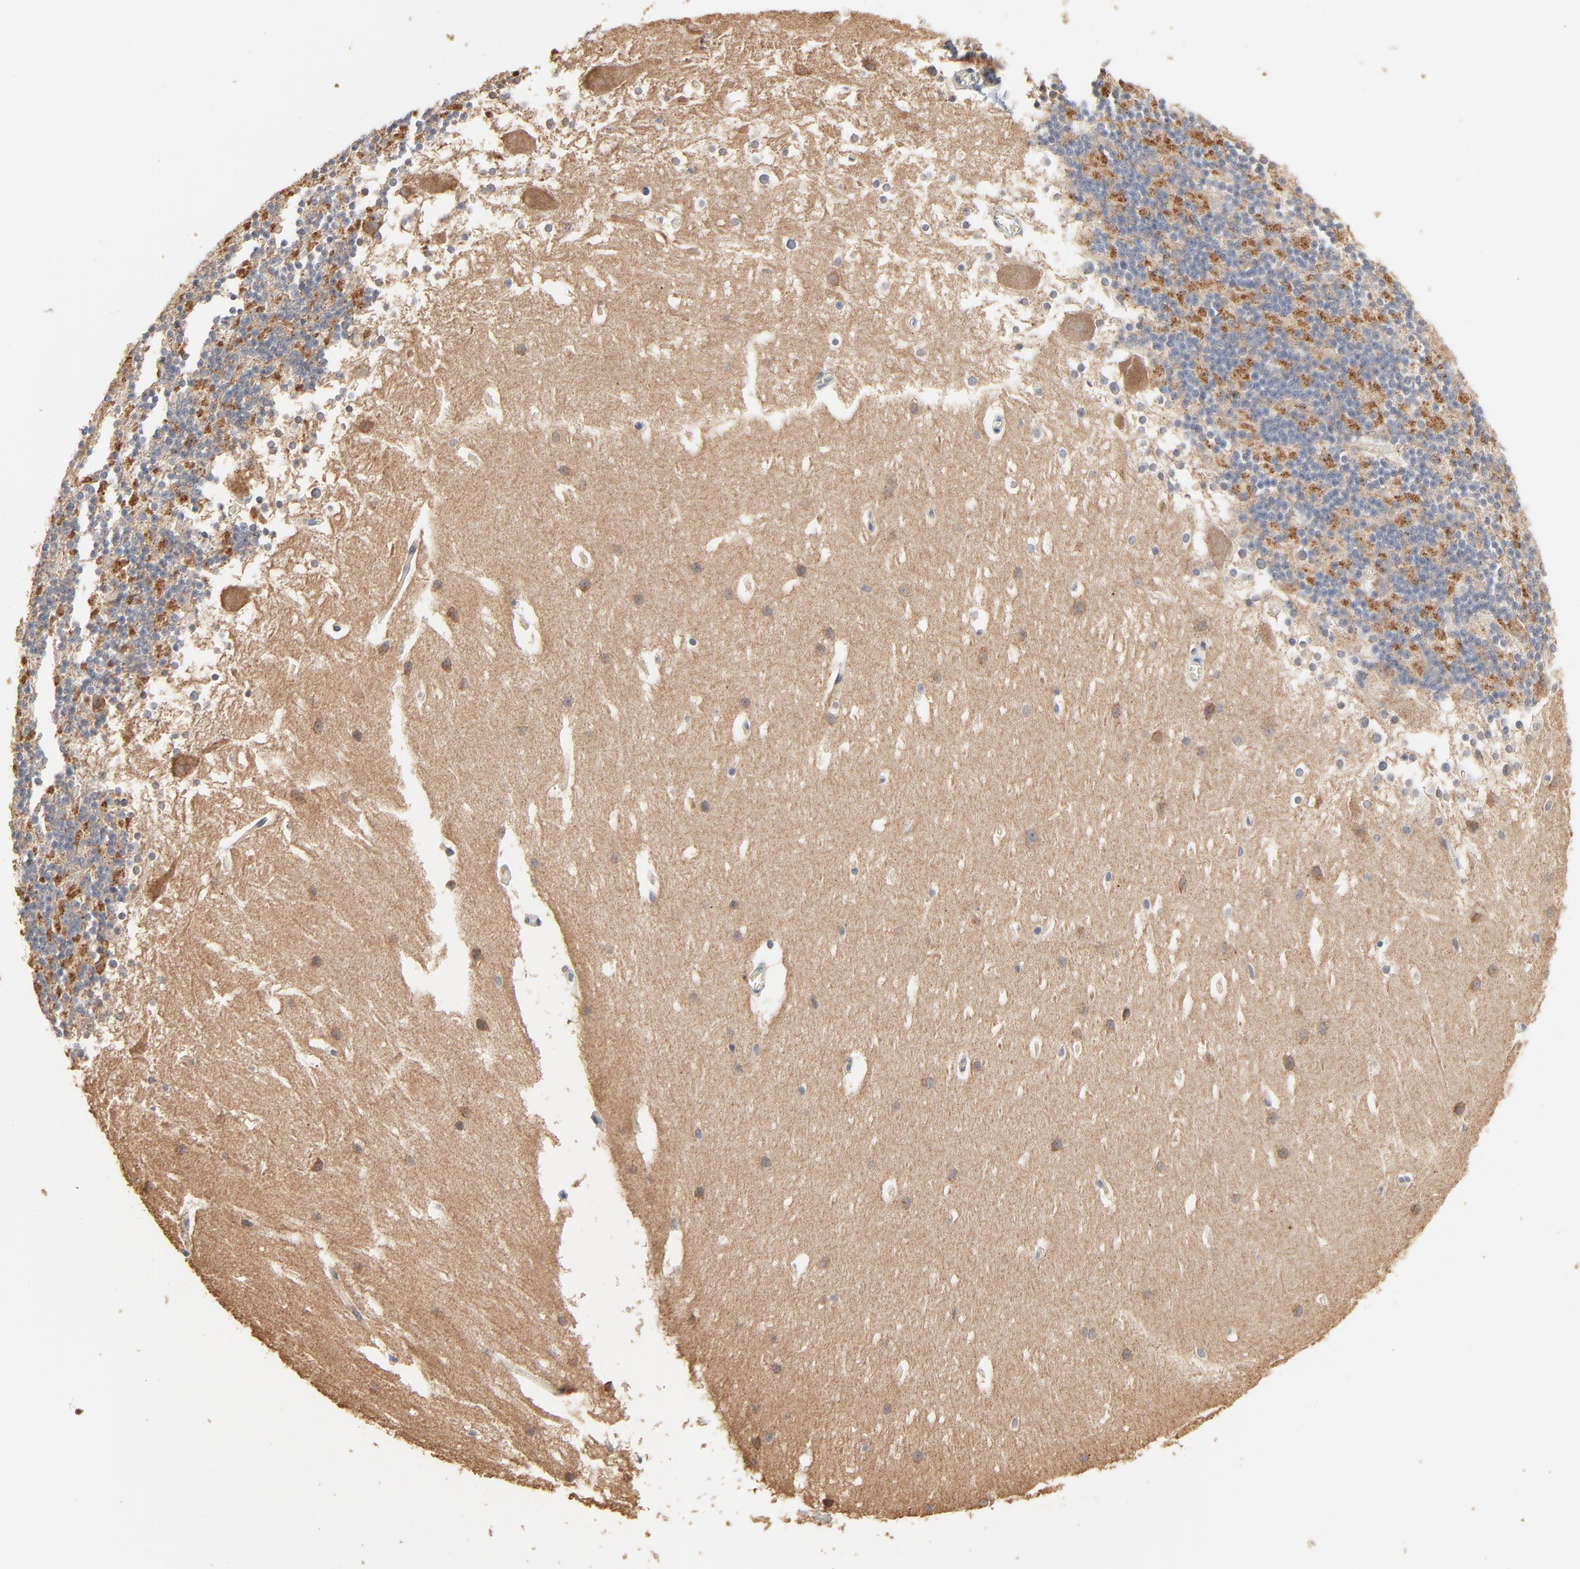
{"staining": {"intensity": "negative", "quantity": "none", "location": "none"}, "tissue": "cerebellum", "cell_type": "Cells in granular layer", "image_type": "normal", "snomed": [{"axis": "morphology", "description": "Normal tissue, NOS"}, {"axis": "topography", "description": "Cerebellum"}], "caption": "An immunohistochemistry (IHC) histopathology image of benign cerebellum is shown. There is no staining in cells in granular layer of cerebellum. The staining is performed using DAB brown chromogen with nuclei counter-stained in using hematoxylin.", "gene": "ZDHHC8", "patient": {"sex": "female", "age": 19}}